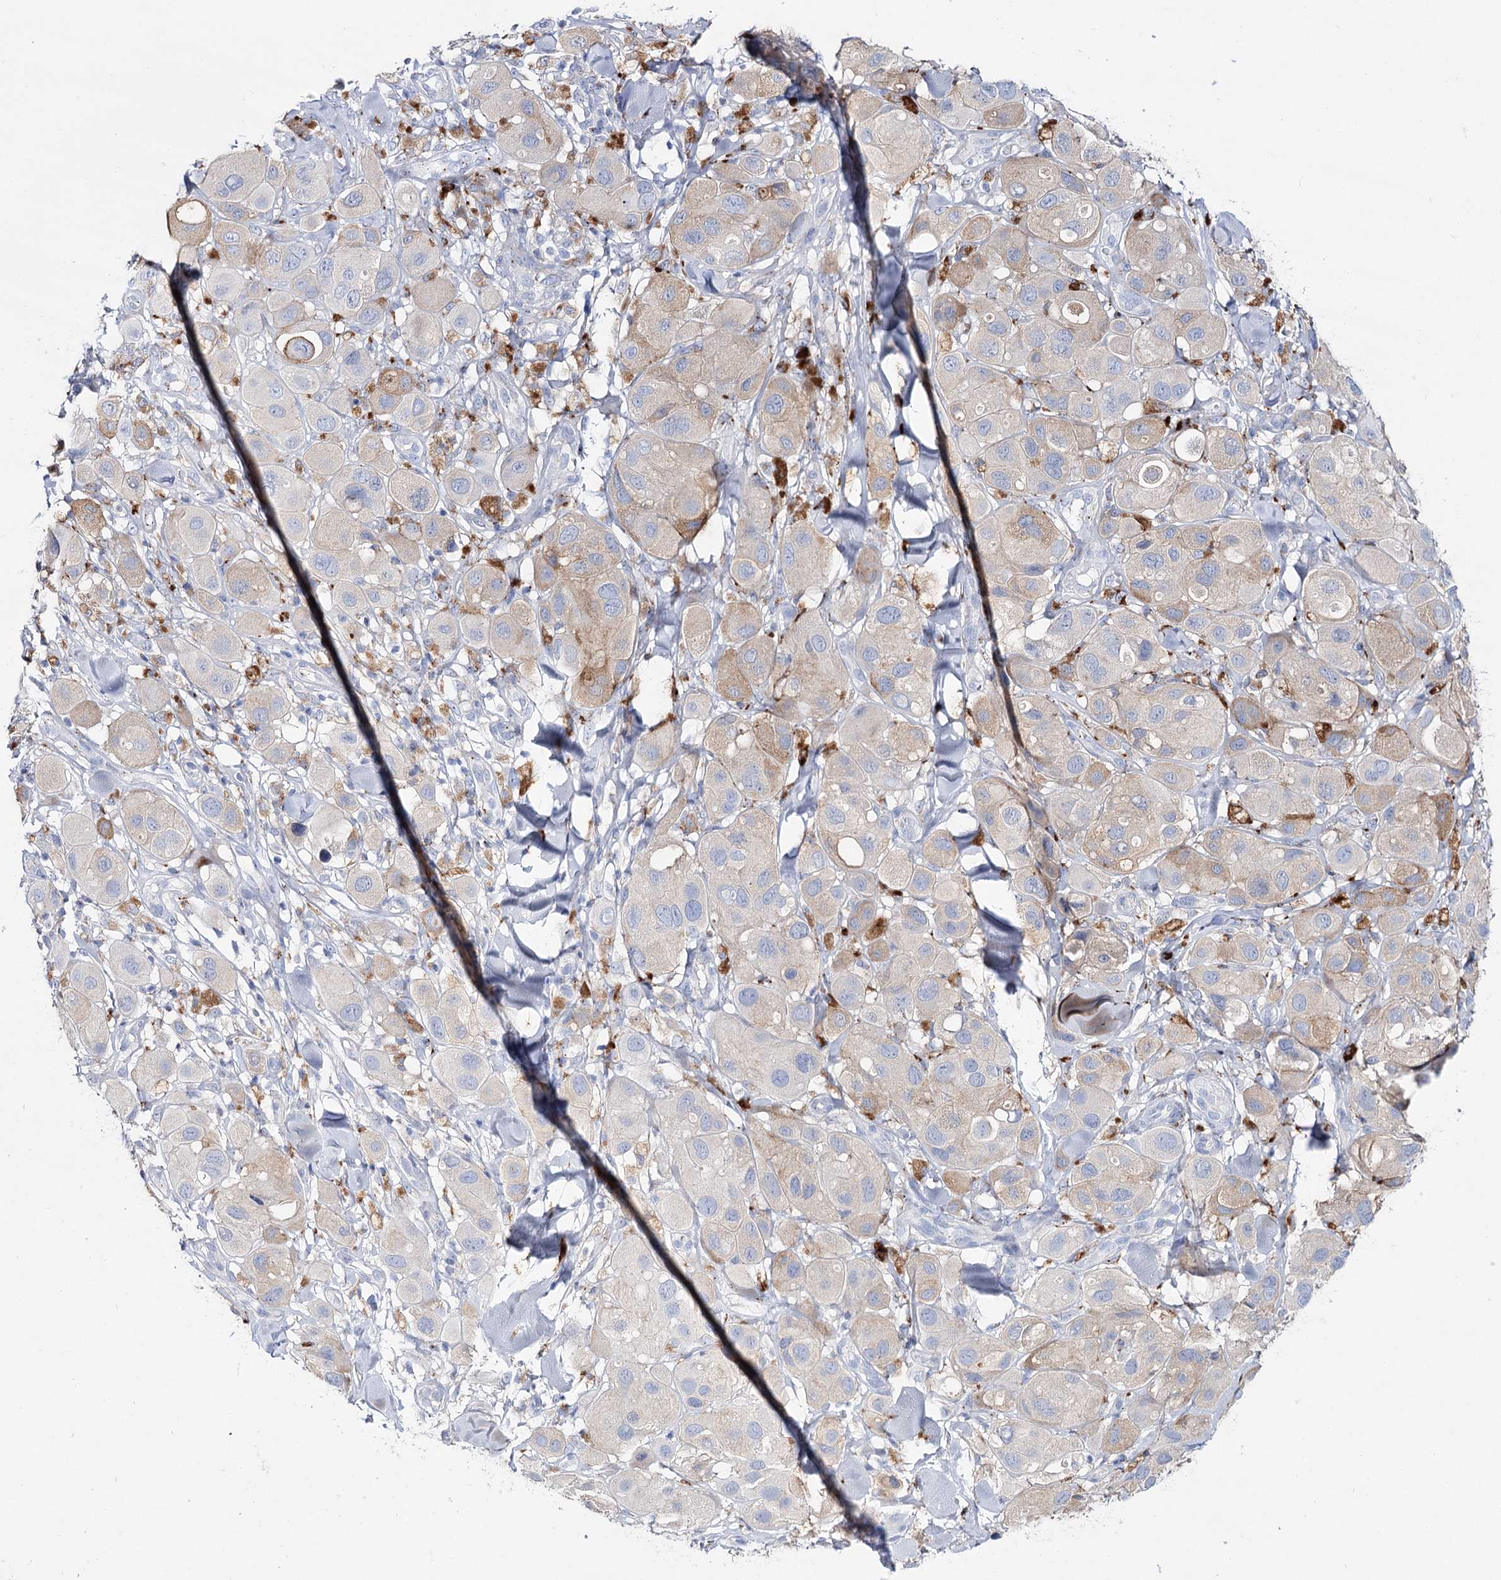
{"staining": {"intensity": "weak", "quantity": "<25%", "location": "cytoplasmic/membranous"}, "tissue": "melanoma", "cell_type": "Tumor cells", "image_type": "cancer", "snomed": [{"axis": "morphology", "description": "Malignant melanoma, Metastatic site"}, {"axis": "topography", "description": "Skin"}], "caption": "Immunohistochemistry (IHC) of human melanoma displays no positivity in tumor cells.", "gene": "SLC3A1", "patient": {"sex": "male", "age": 41}}